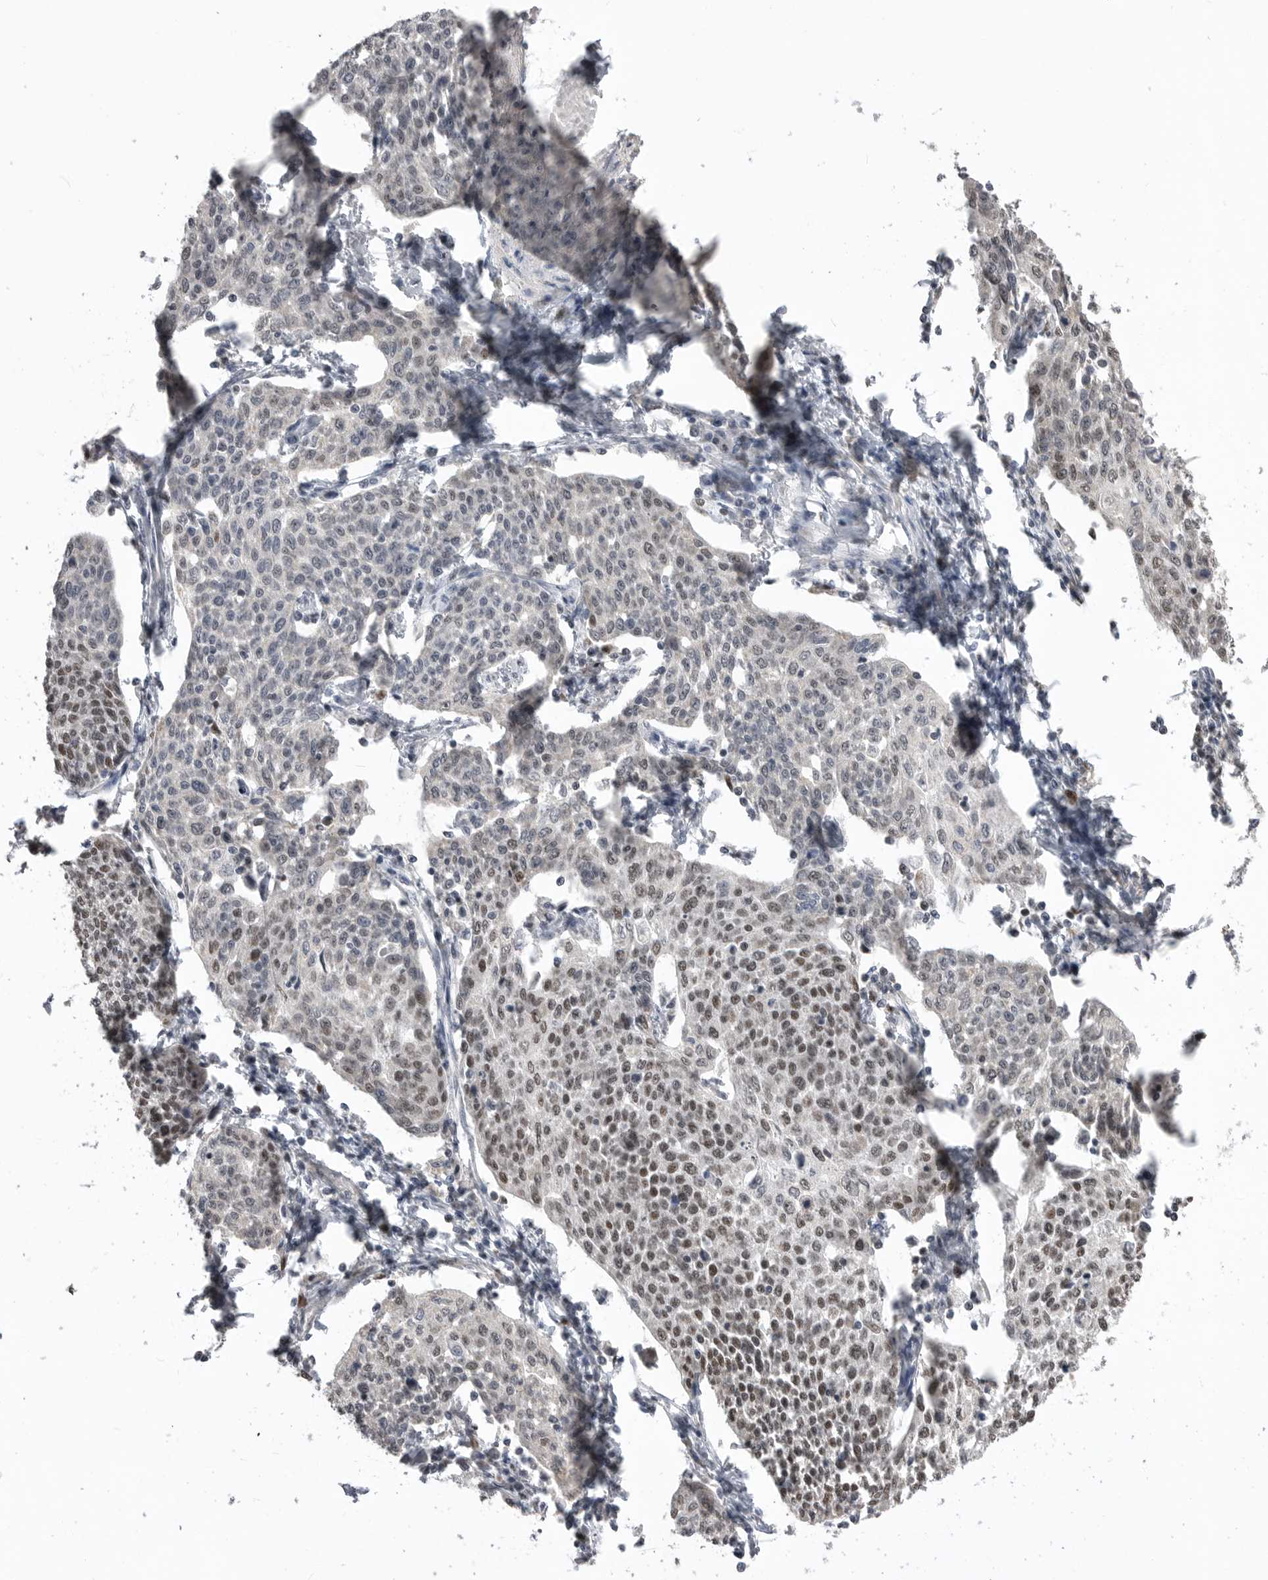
{"staining": {"intensity": "moderate", "quantity": ">75%", "location": "nuclear"}, "tissue": "cervical cancer", "cell_type": "Tumor cells", "image_type": "cancer", "snomed": [{"axis": "morphology", "description": "Squamous cell carcinoma, NOS"}, {"axis": "topography", "description": "Cervix"}], "caption": "There is medium levels of moderate nuclear positivity in tumor cells of squamous cell carcinoma (cervical), as demonstrated by immunohistochemical staining (brown color).", "gene": "SMARCC1", "patient": {"sex": "female", "age": 34}}